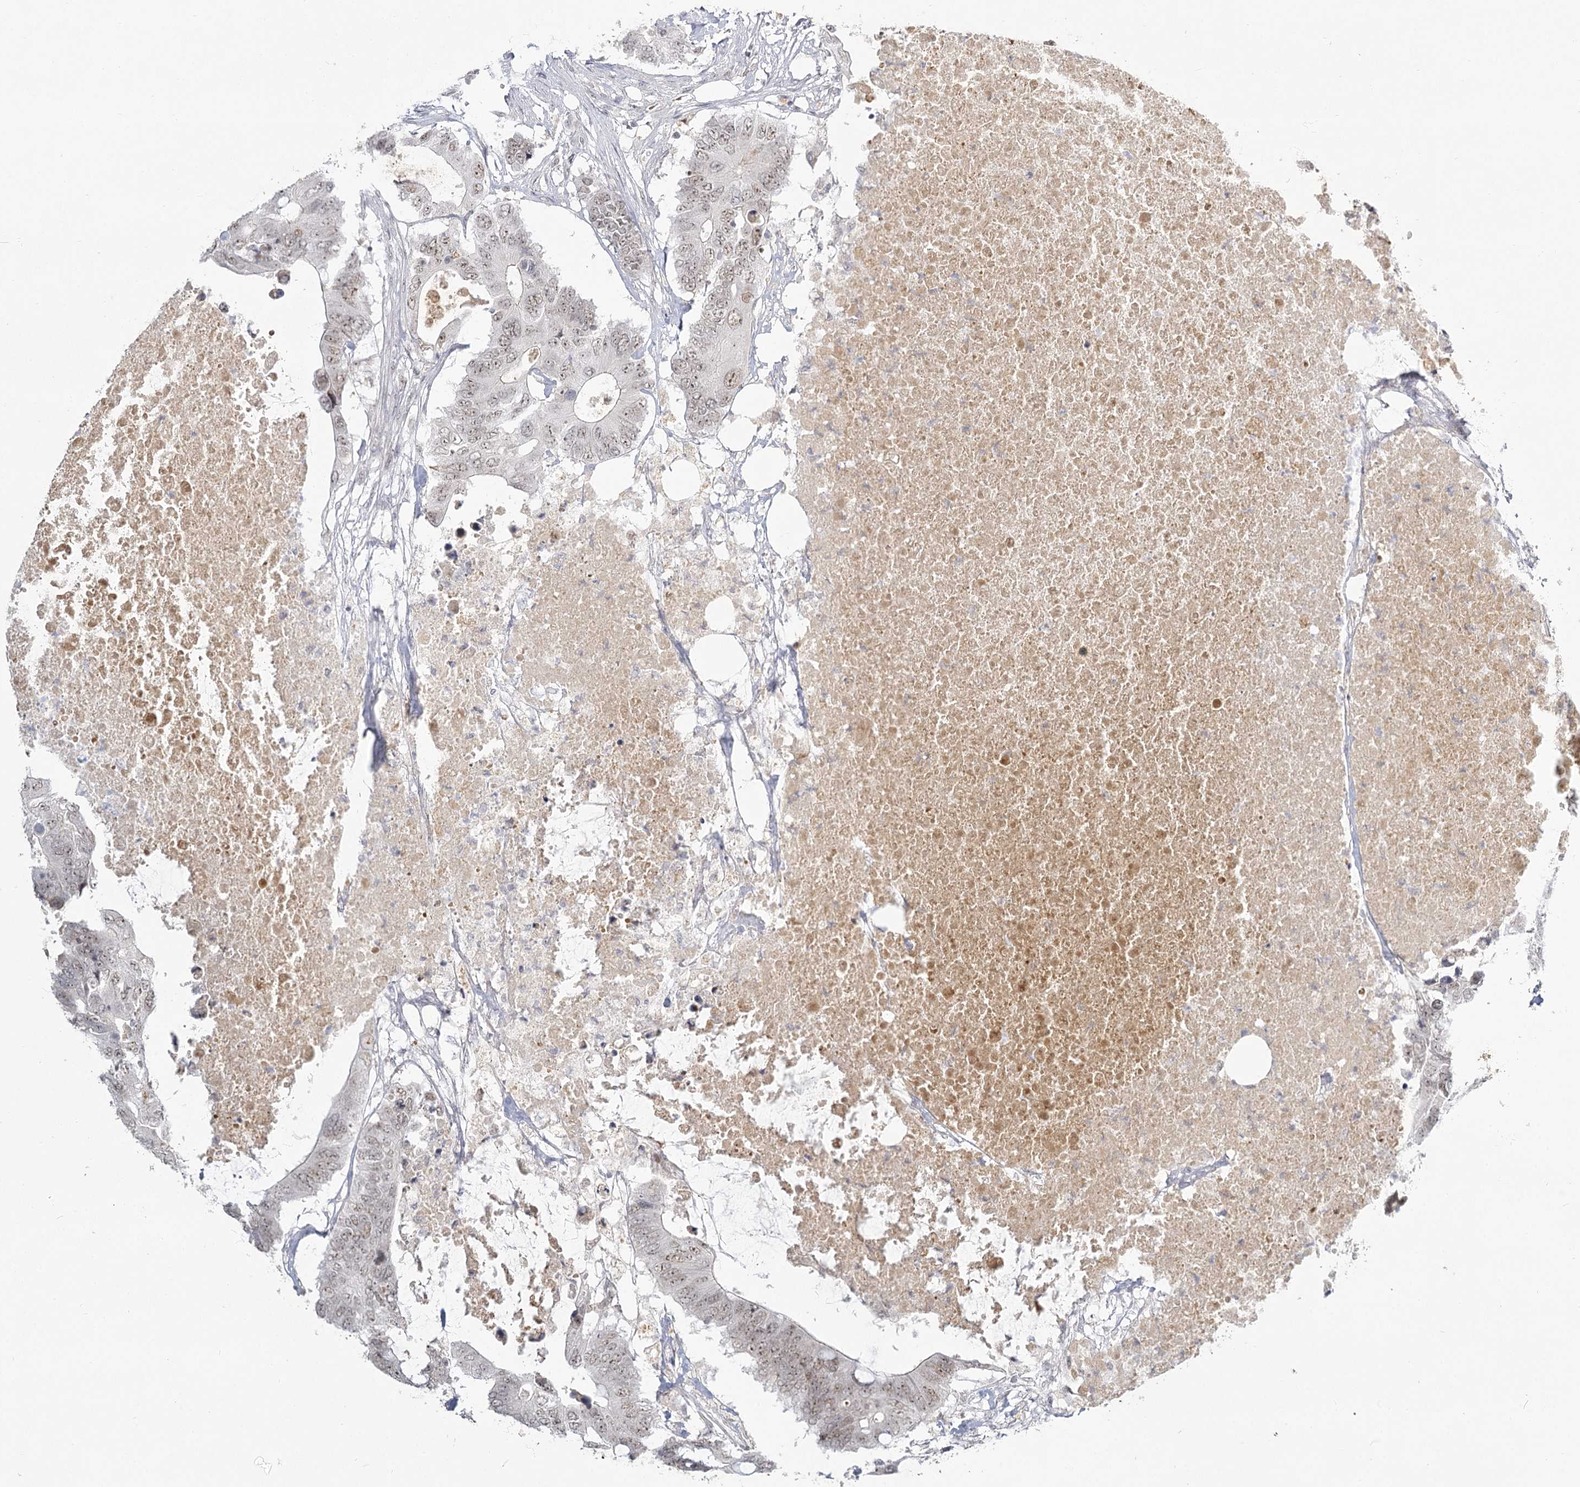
{"staining": {"intensity": "weak", "quantity": ">75%", "location": "nuclear"}, "tissue": "colorectal cancer", "cell_type": "Tumor cells", "image_type": "cancer", "snomed": [{"axis": "morphology", "description": "Adenocarcinoma, NOS"}, {"axis": "topography", "description": "Colon"}], "caption": "Protein expression analysis of human colorectal cancer reveals weak nuclear expression in approximately >75% of tumor cells. Ihc stains the protein in brown and the nuclei are stained blue.", "gene": "EXOSC7", "patient": {"sex": "male", "age": 71}}